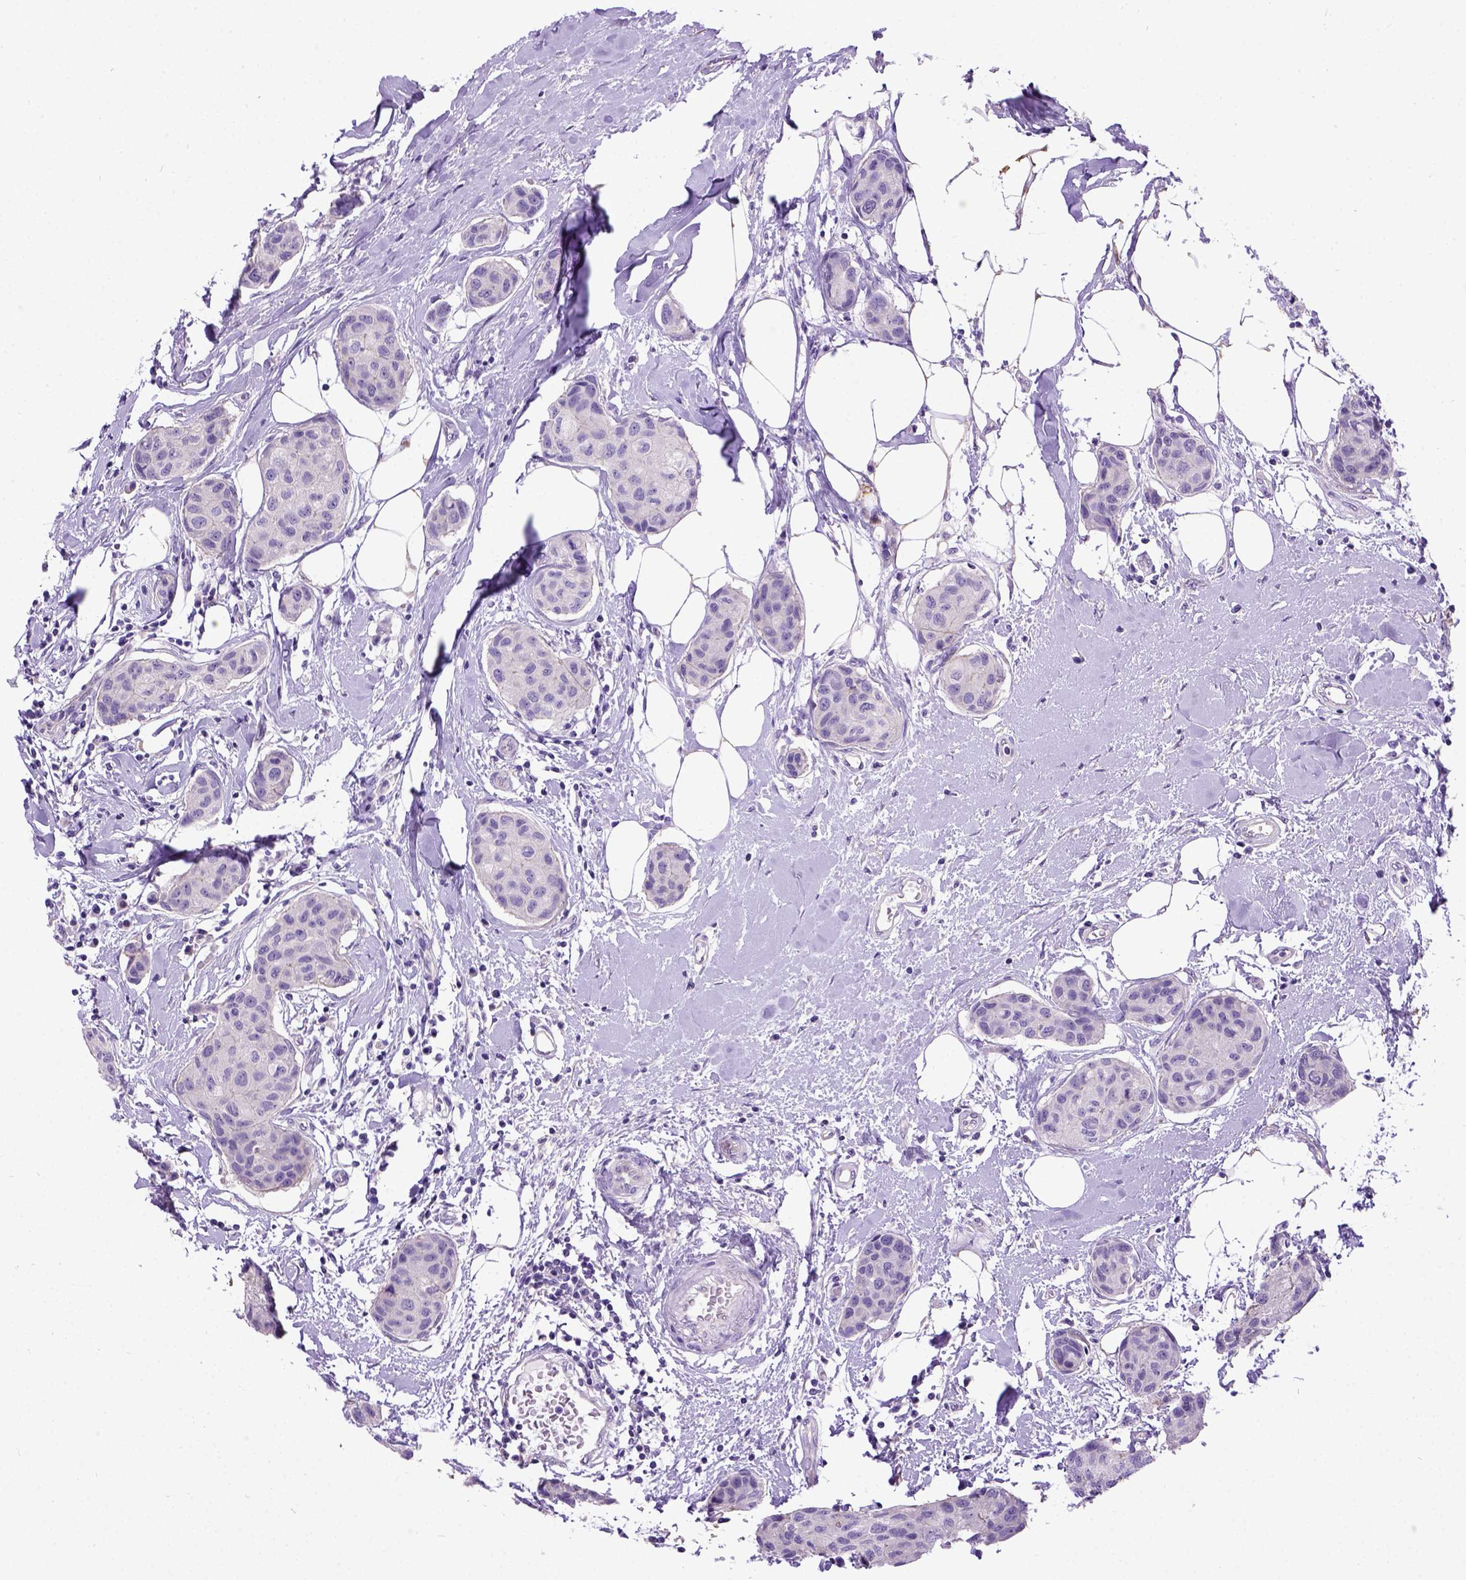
{"staining": {"intensity": "negative", "quantity": "none", "location": "none"}, "tissue": "breast cancer", "cell_type": "Tumor cells", "image_type": "cancer", "snomed": [{"axis": "morphology", "description": "Duct carcinoma"}, {"axis": "topography", "description": "Breast"}], "caption": "There is no significant staining in tumor cells of infiltrating ductal carcinoma (breast). (DAB IHC, high magnification).", "gene": "NEK5", "patient": {"sex": "female", "age": 80}}